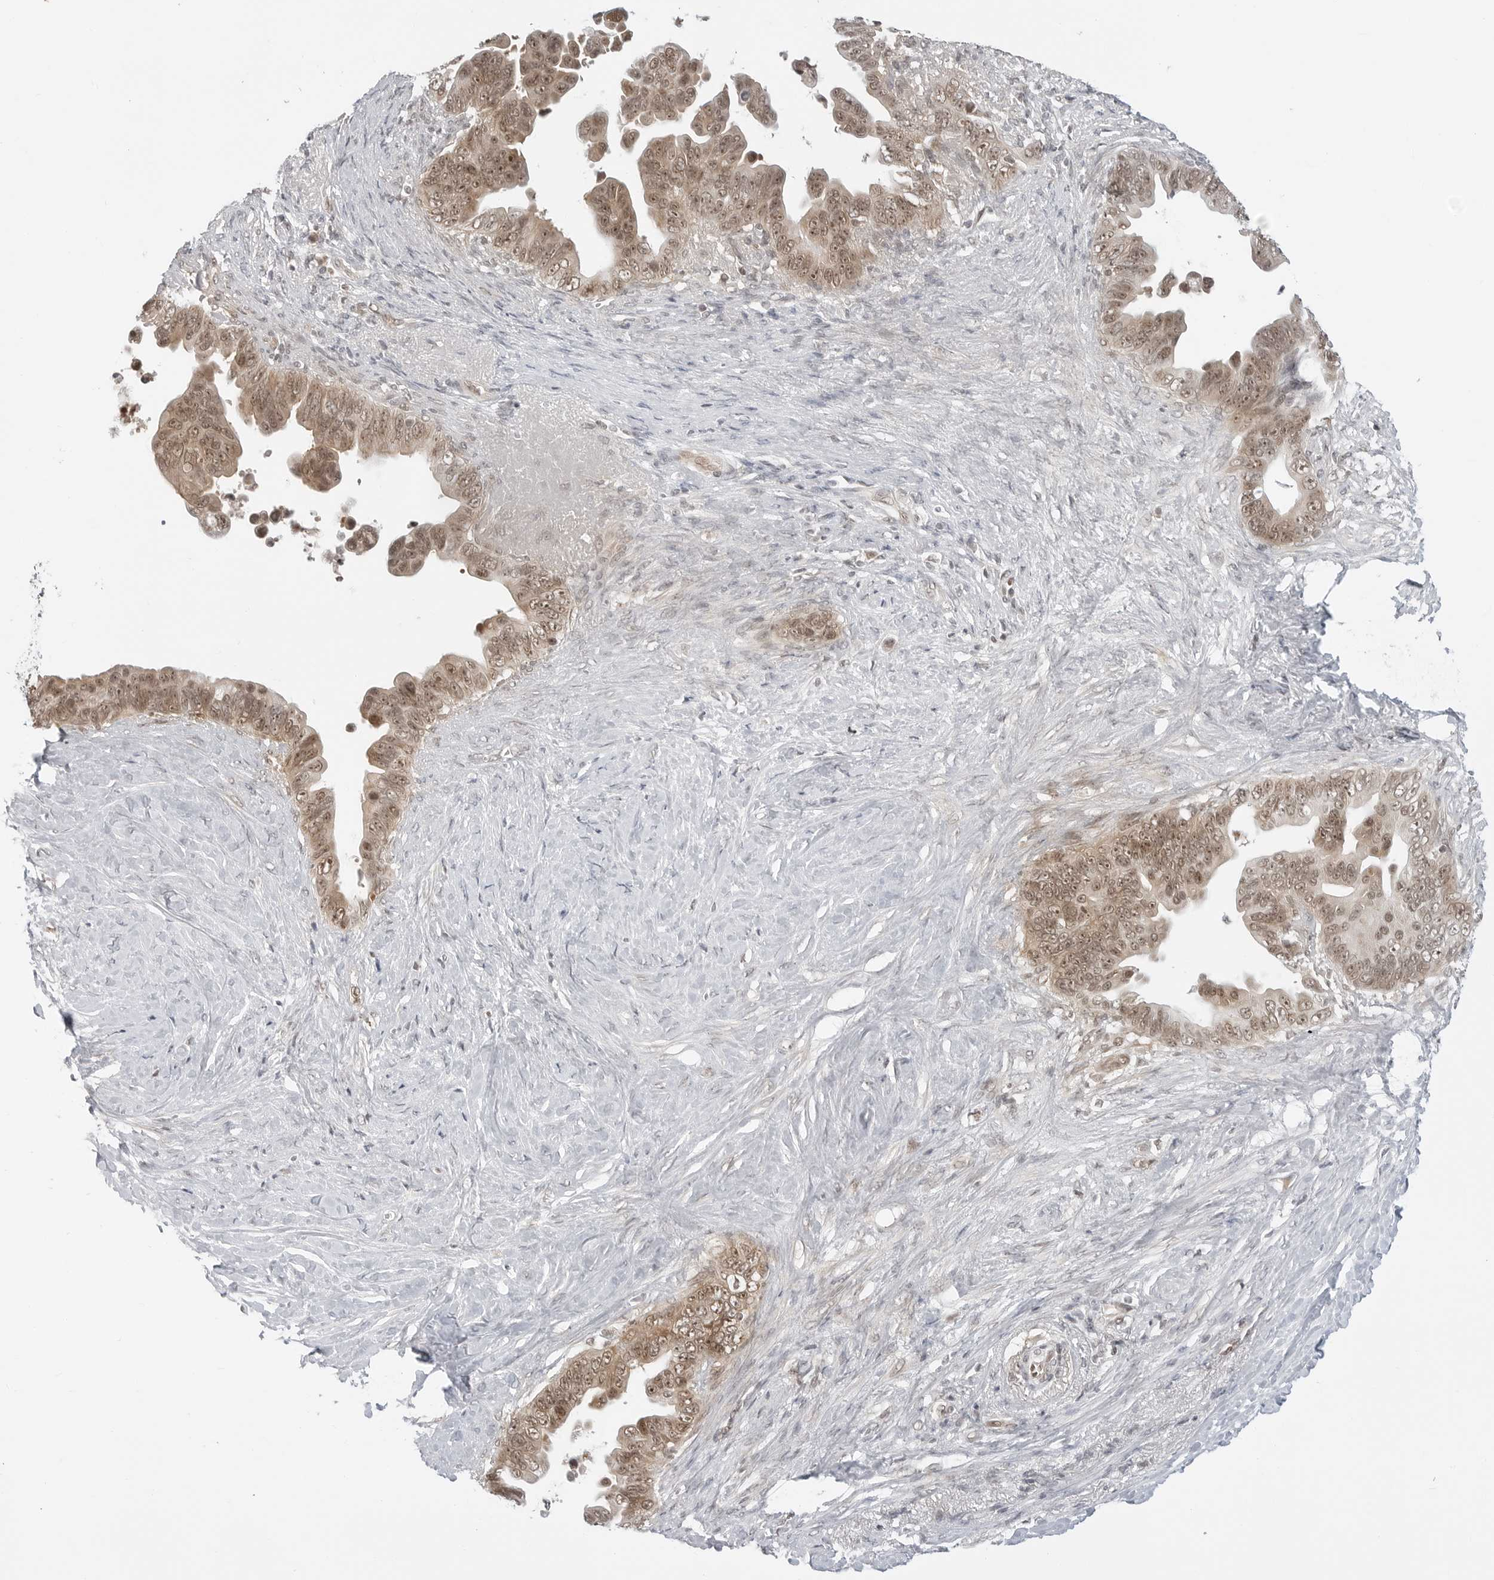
{"staining": {"intensity": "moderate", "quantity": ">75%", "location": "cytoplasmic/membranous,nuclear"}, "tissue": "pancreatic cancer", "cell_type": "Tumor cells", "image_type": "cancer", "snomed": [{"axis": "morphology", "description": "Adenocarcinoma, NOS"}, {"axis": "topography", "description": "Pancreas"}], "caption": "Protein expression analysis of human pancreatic adenocarcinoma reveals moderate cytoplasmic/membranous and nuclear staining in about >75% of tumor cells.", "gene": "C8orf33", "patient": {"sex": "female", "age": 72}}